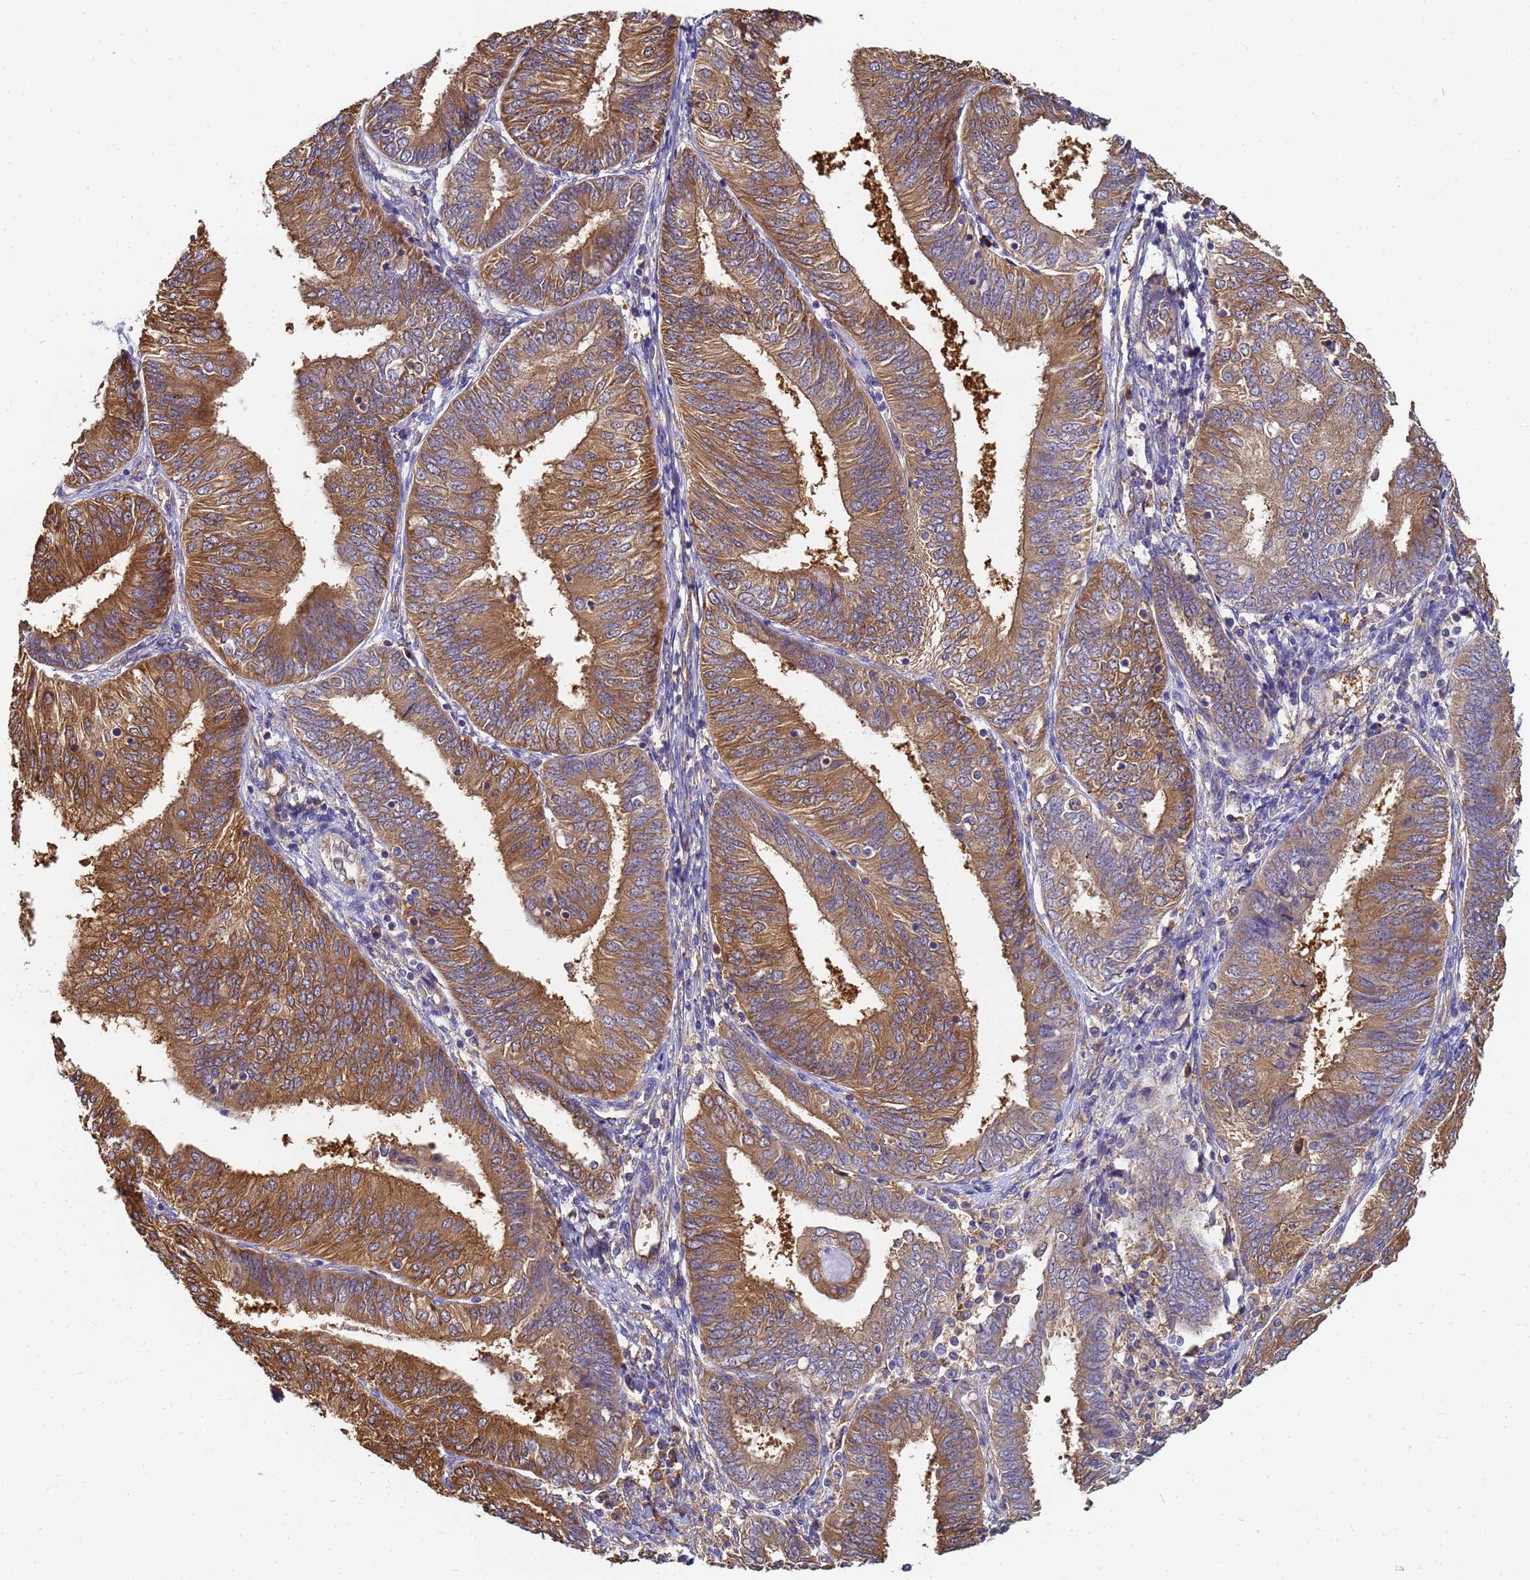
{"staining": {"intensity": "moderate", "quantity": ">75%", "location": "cytoplasmic/membranous"}, "tissue": "endometrial cancer", "cell_type": "Tumor cells", "image_type": "cancer", "snomed": [{"axis": "morphology", "description": "Adenocarcinoma, NOS"}, {"axis": "topography", "description": "Endometrium"}], "caption": "Protein staining of endometrial cancer tissue reveals moderate cytoplasmic/membranous staining in about >75% of tumor cells. (brown staining indicates protein expression, while blue staining denotes nuclei).", "gene": "NME1-NME2", "patient": {"sex": "female", "age": 58}}